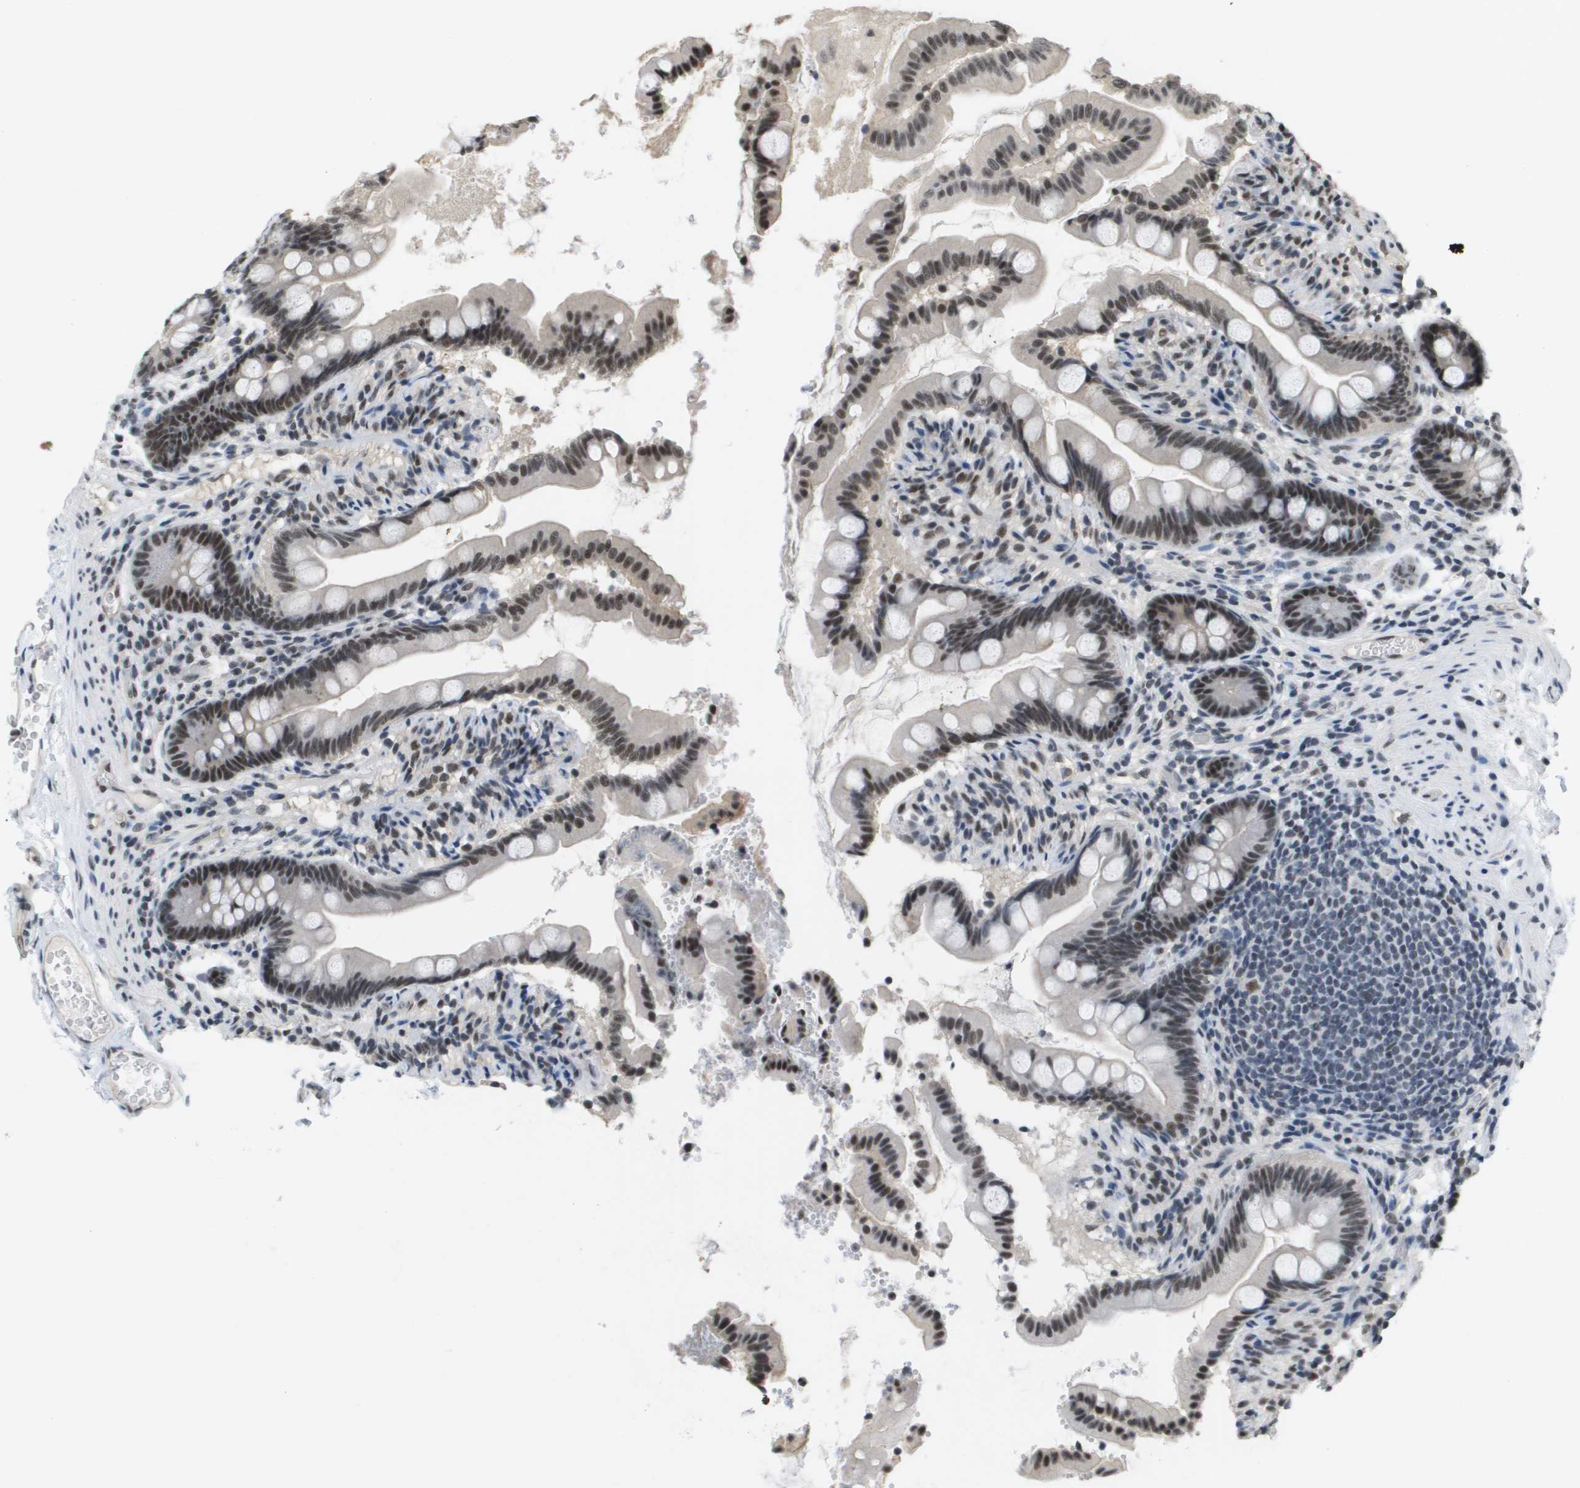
{"staining": {"intensity": "moderate", "quantity": ">75%", "location": "nuclear"}, "tissue": "small intestine", "cell_type": "Glandular cells", "image_type": "normal", "snomed": [{"axis": "morphology", "description": "Normal tissue, NOS"}, {"axis": "topography", "description": "Small intestine"}], "caption": "Immunohistochemical staining of benign human small intestine reveals >75% levels of moderate nuclear protein staining in approximately >75% of glandular cells. The protein of interest is shown in brown color, while the nuclei are stained blue.", "gene": "ISY1", "patient": {"sex": "female", "age": 56}}